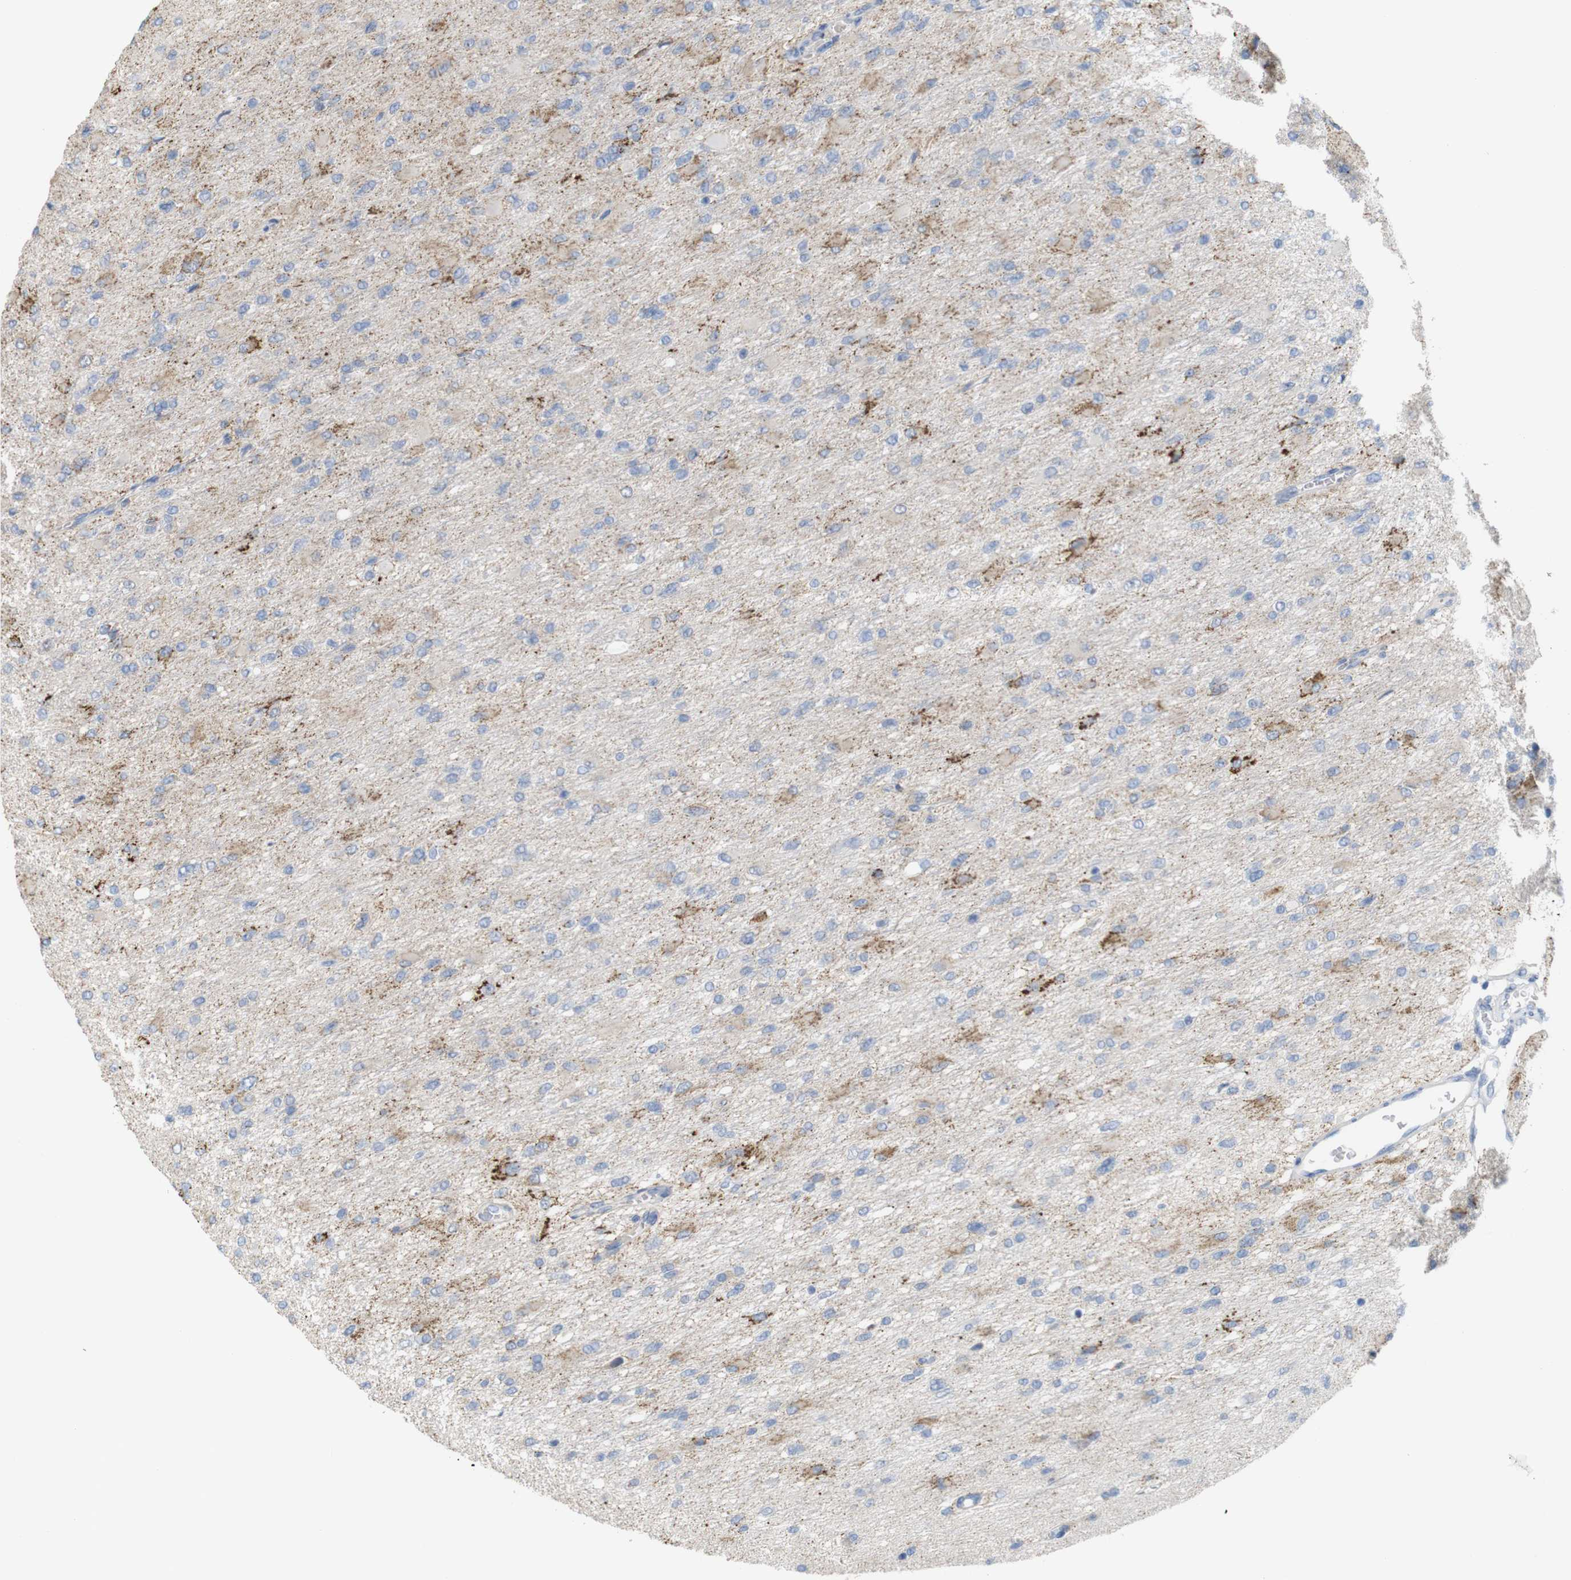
{"staining": {"intensity": "strong", "quantity": "<25%", "location": "cytoplasmic/membranous"}, "tissue": "glioma", "cell_type": "Tumor cells", "image_type": "cancer", "snomed": [{"axis": "morphology", "description": "Glioma, malignant, High grade"}, {"axis": "topography", "description": "Cerebral cortex"}], "caption": "This histopathology image demonstrates immunohistochemistry (IHC) staining of glioma, with medium strong cytoplasmic/membranous positivity in about <25% of tumor cells.", "gene": "PTPRR", "patient": {"sex": "female", "age": 36}}